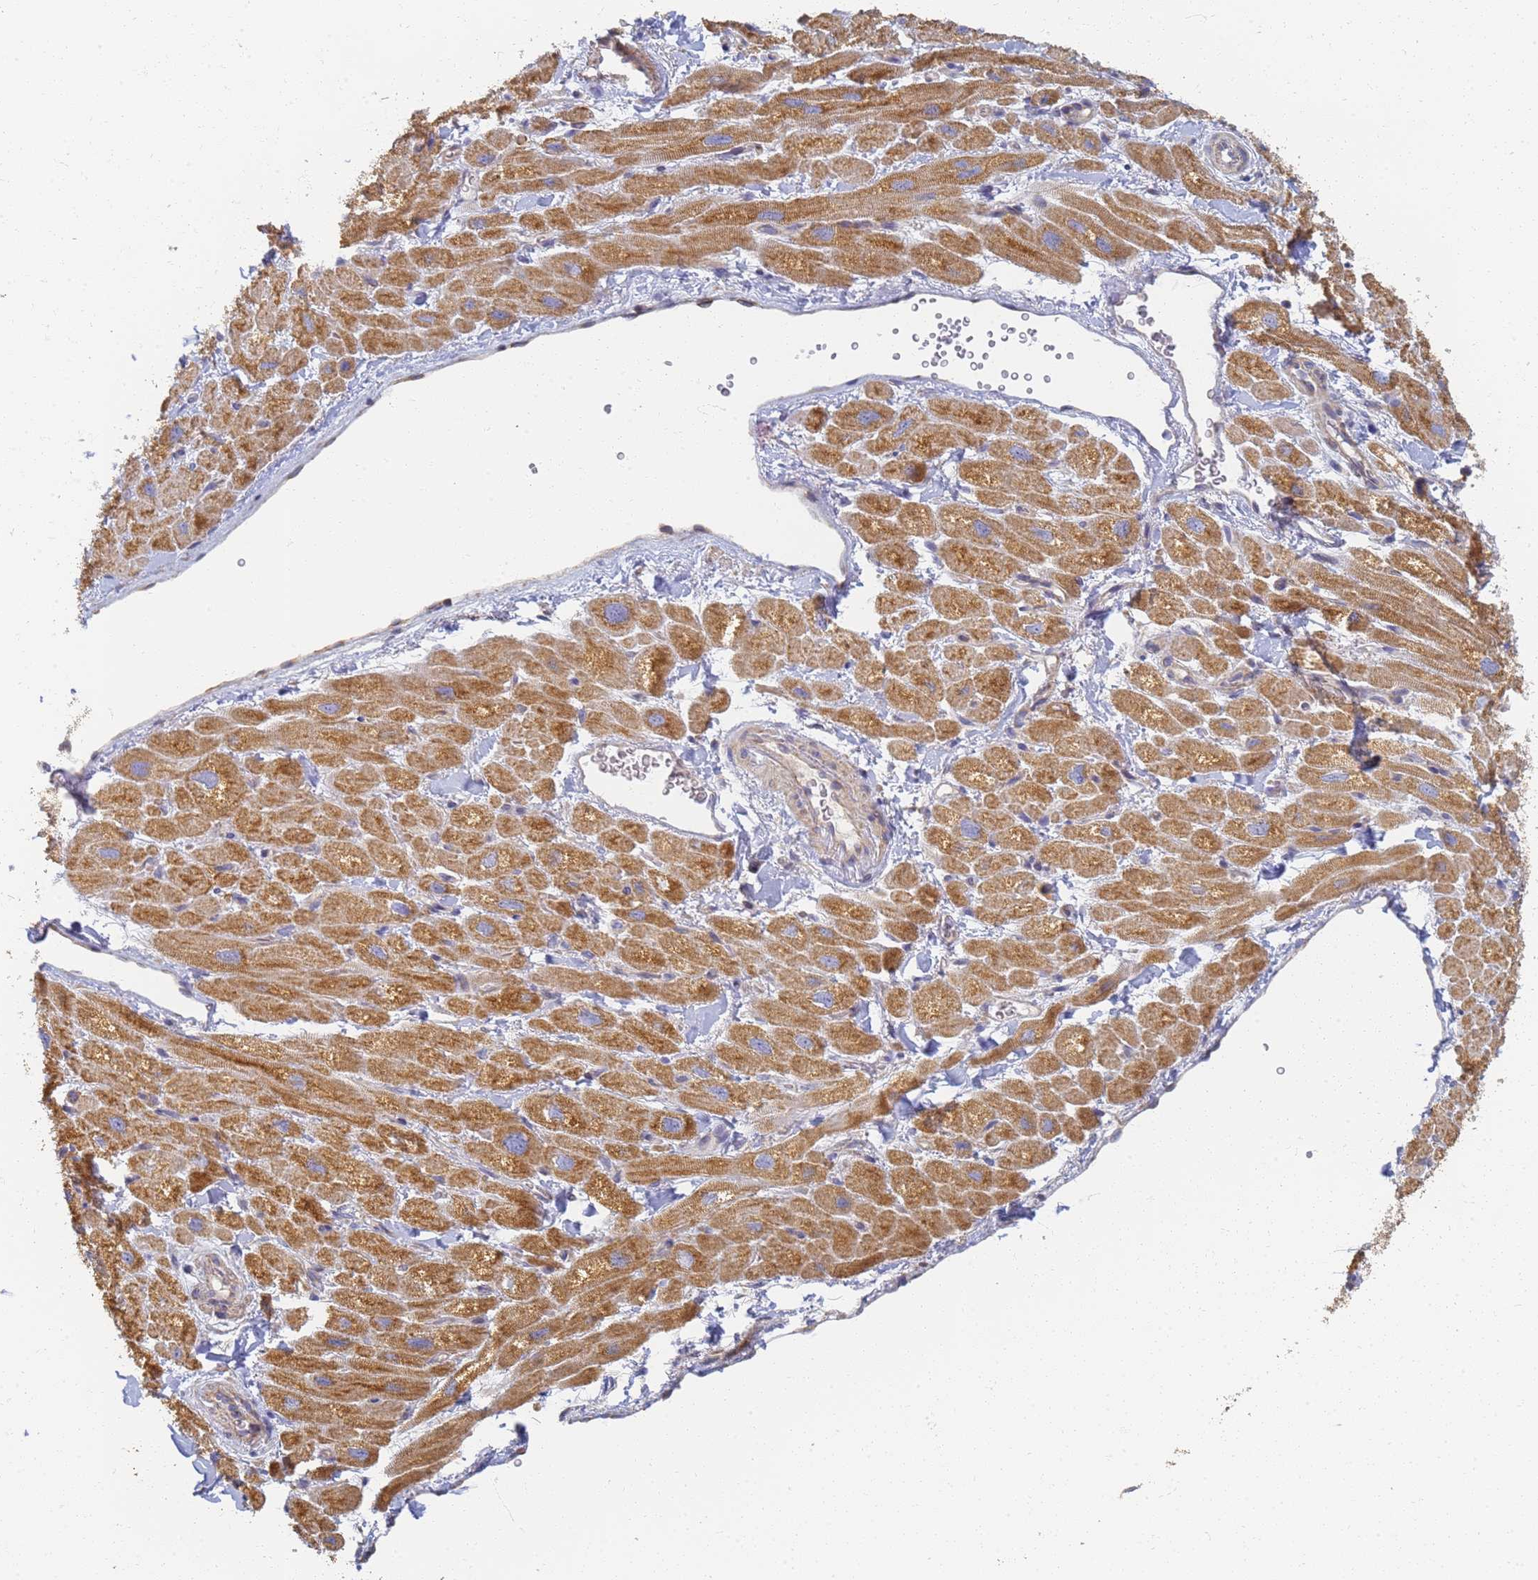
{"staining": {"intensity": "moderate", "quantity": ">75%", "location": "cytoplasmic/membranous"}, "tissue": "heart muscle", "cell_type": "Cardiomyocytes", "image_type": "normal", "snomed": [{"axis": "morphology", "description": "Normal tissue, NOS"}, {"axis": "topography", "description": "Heart"}], "caption": "This is an image of immunohistochemistry staining of normal heart muscle, which shows moderate staining in the cytoplasmic/membranous of cardiomyocytes.", "gene": "UTP23", "patient": {"sex": "male", "age": 65}}